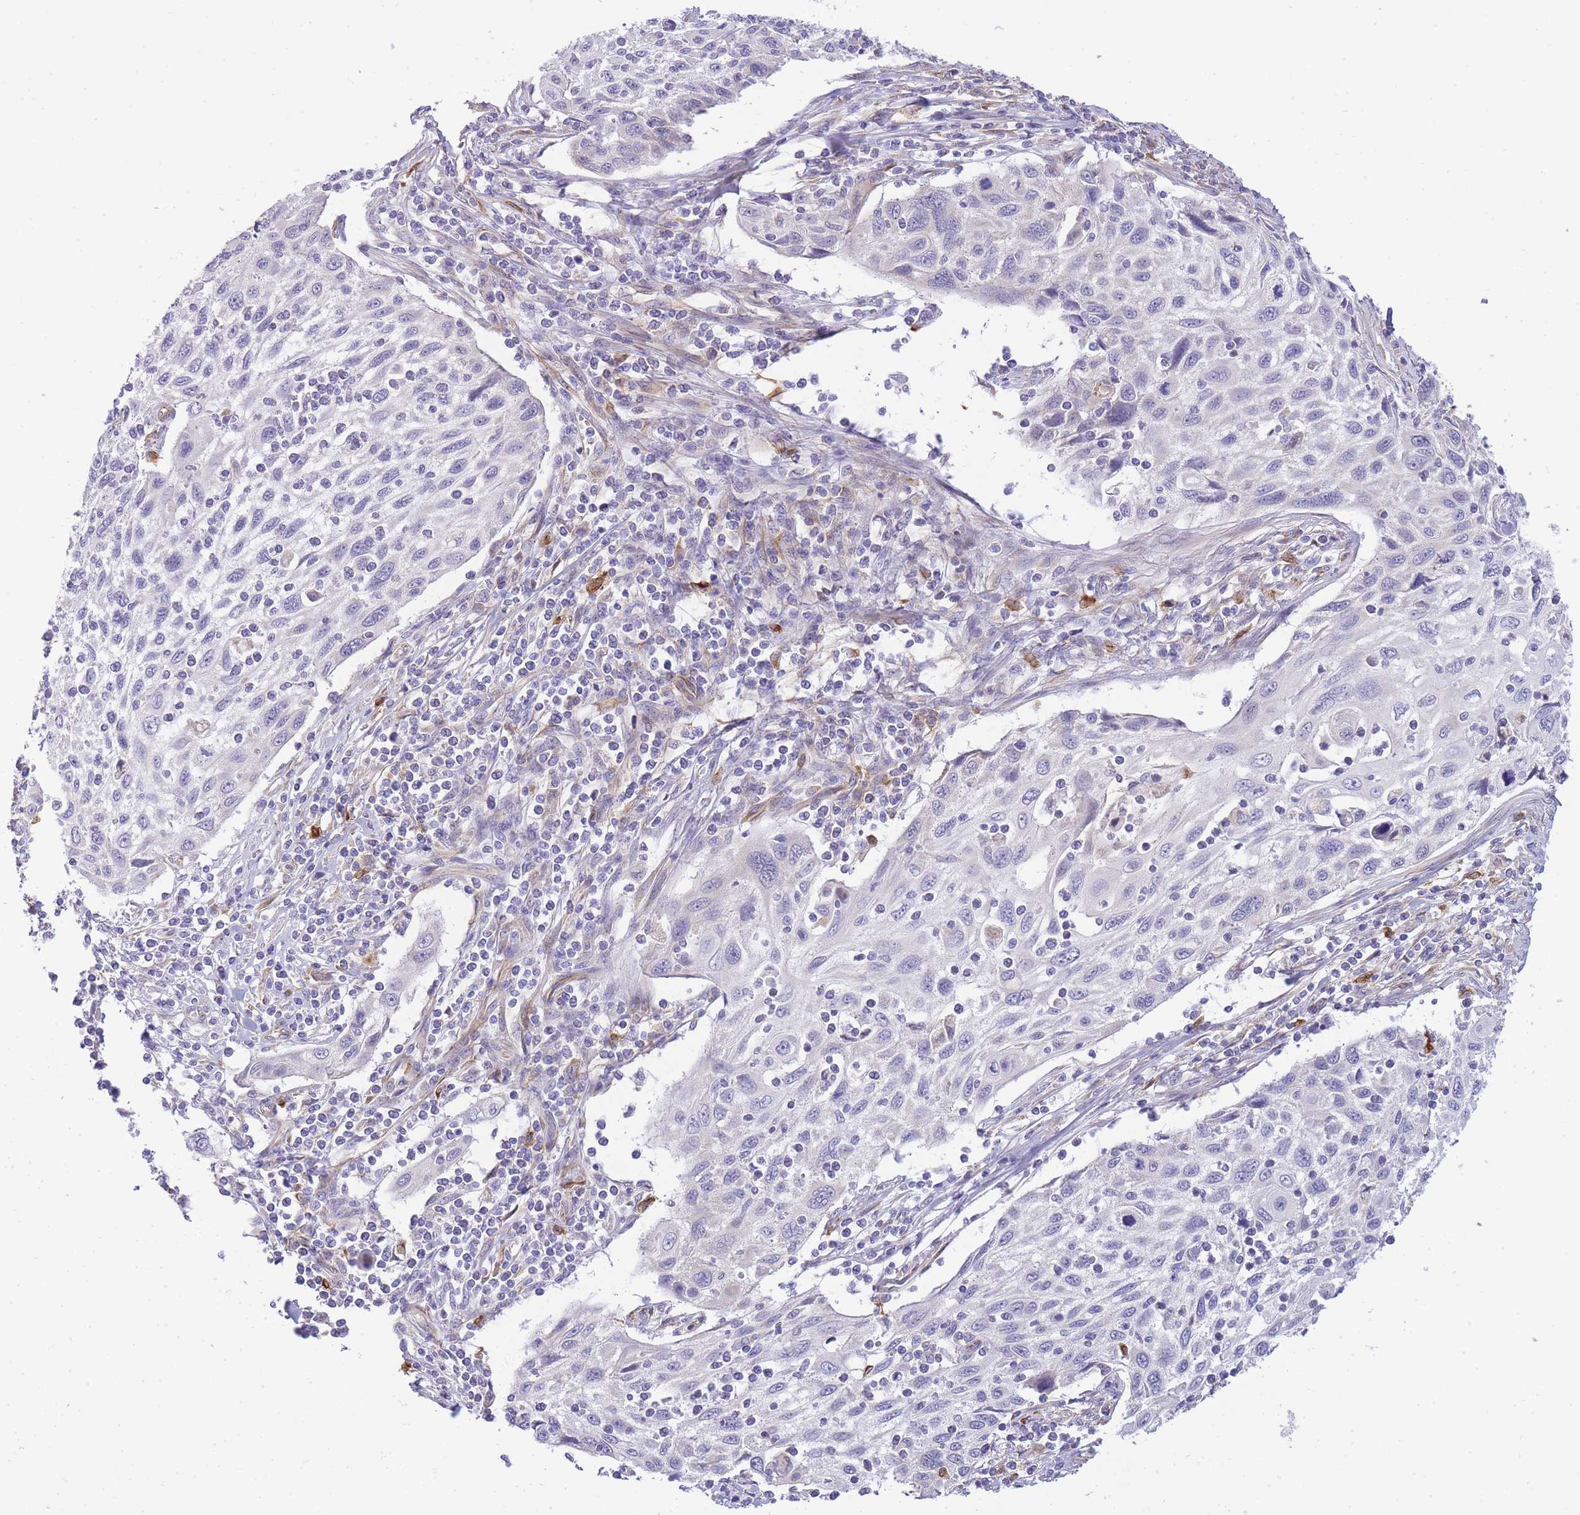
{"staining": {"intensity": "weak", "quantity": "<25%", "location": "cytoplasmic/membranous"}, "tissue": "cervical cancer", "cell_type": "Tumor cells", "image_type": "cancer", "snomed": [{"axis": "morphology", "description": "Squamous cell carcinoma, NOS"}, {"axis": "topography", "description": "Cervix"}], "caption": "IHC image of neoplastic tissue: cervical cancer (squamous cell carcinoma) stained with DAB (3,3'-diaminobenzidine) displays no significant protein positivity in tumor cells.", "gene": "ECPAS", "patient": {"sex": "female", "age": 70}}